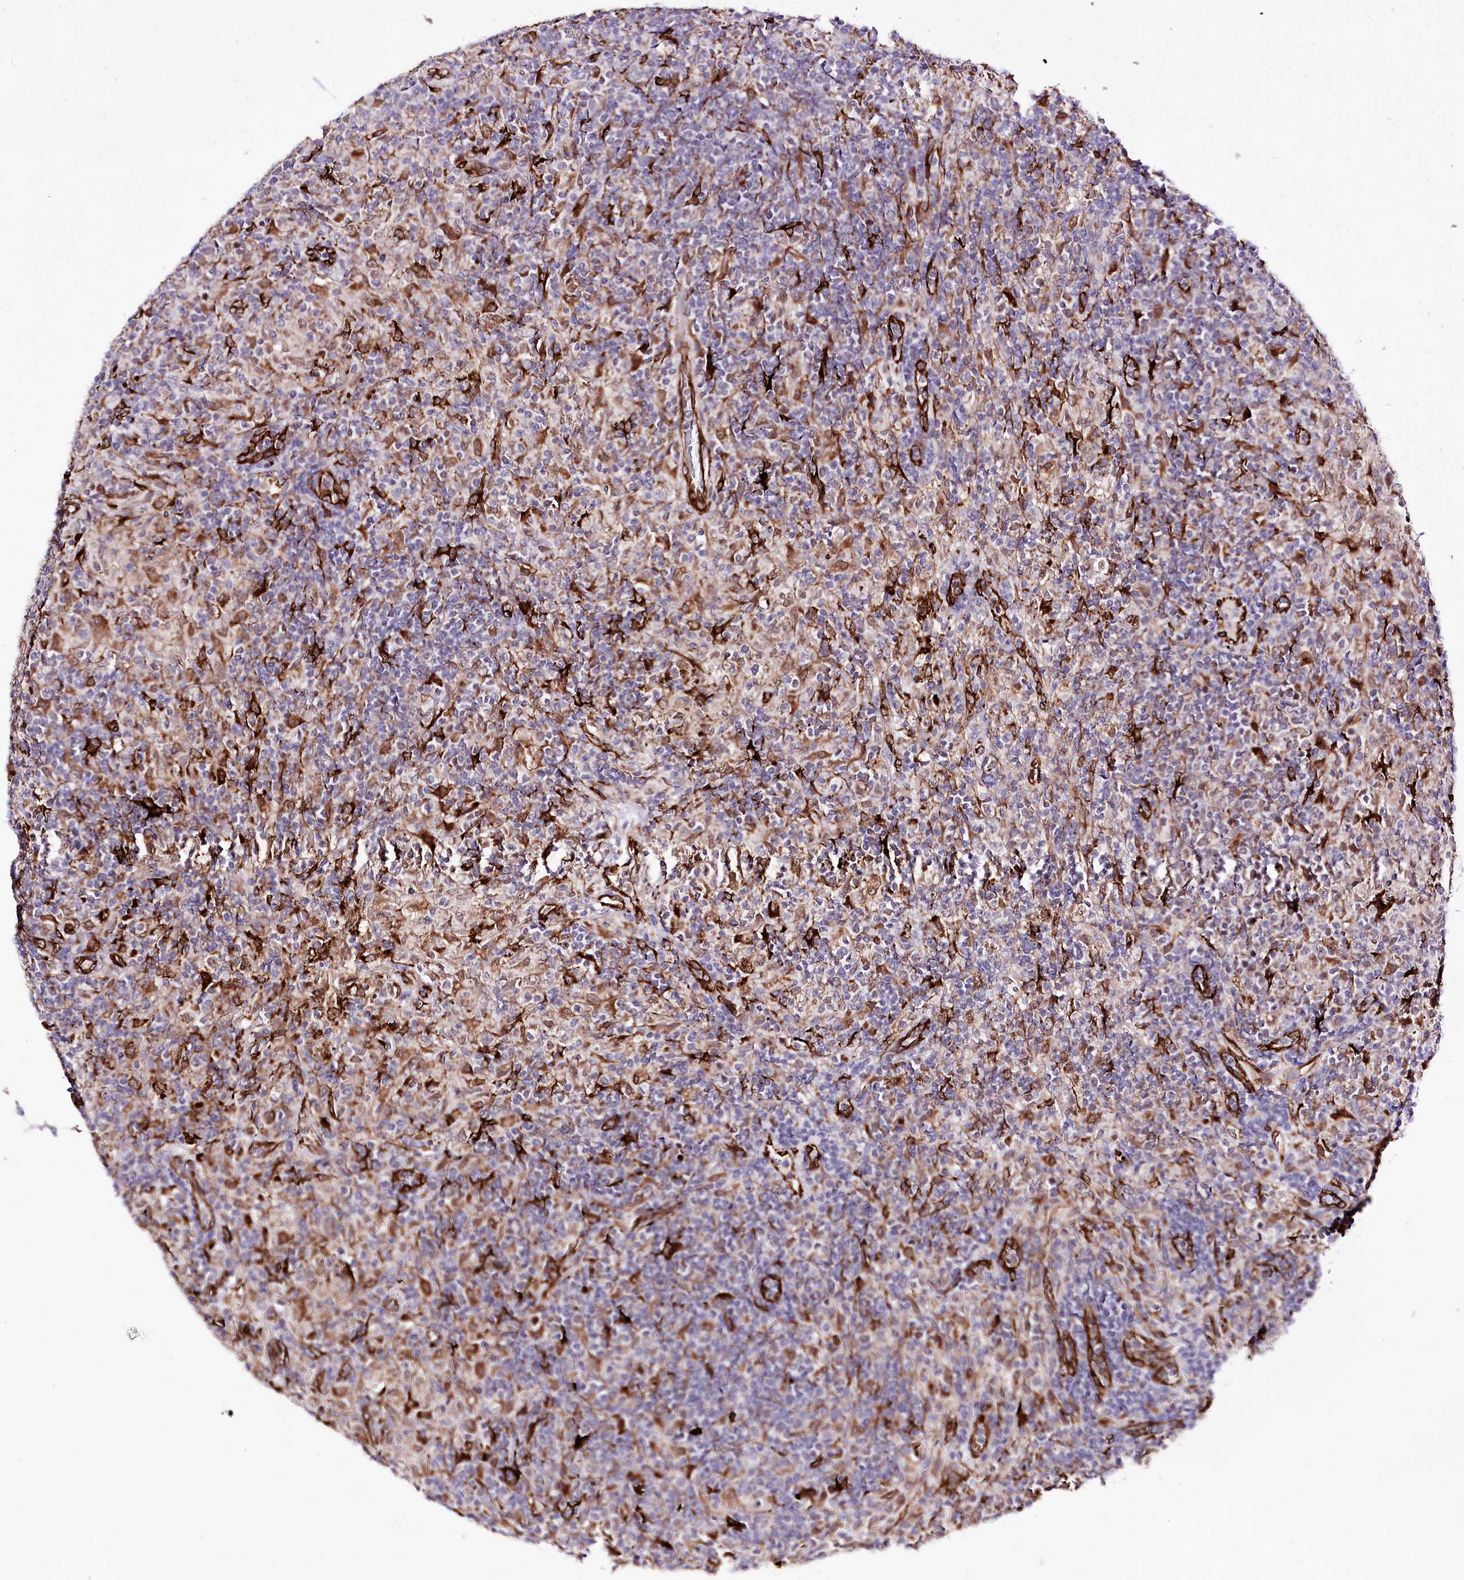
{"staining": {"intensity": "negative", "quantity": "none", "location": "none"}, "tissue": "lymphoma", "cell_type": "Tumor cells", "image_type": "cancer", "snomed": [{"axis": "morphology", "description": "Hodgkin's disease, NOS"}, {"axis": "topography", "description": "Lymph node"}], "caption": "This is an immunohistochemistry micrograph of Hodgkin's disease. There is no expression in tumor cells.", "gene": "WWC1", "patient": {"sex": "male", "age": 70}}